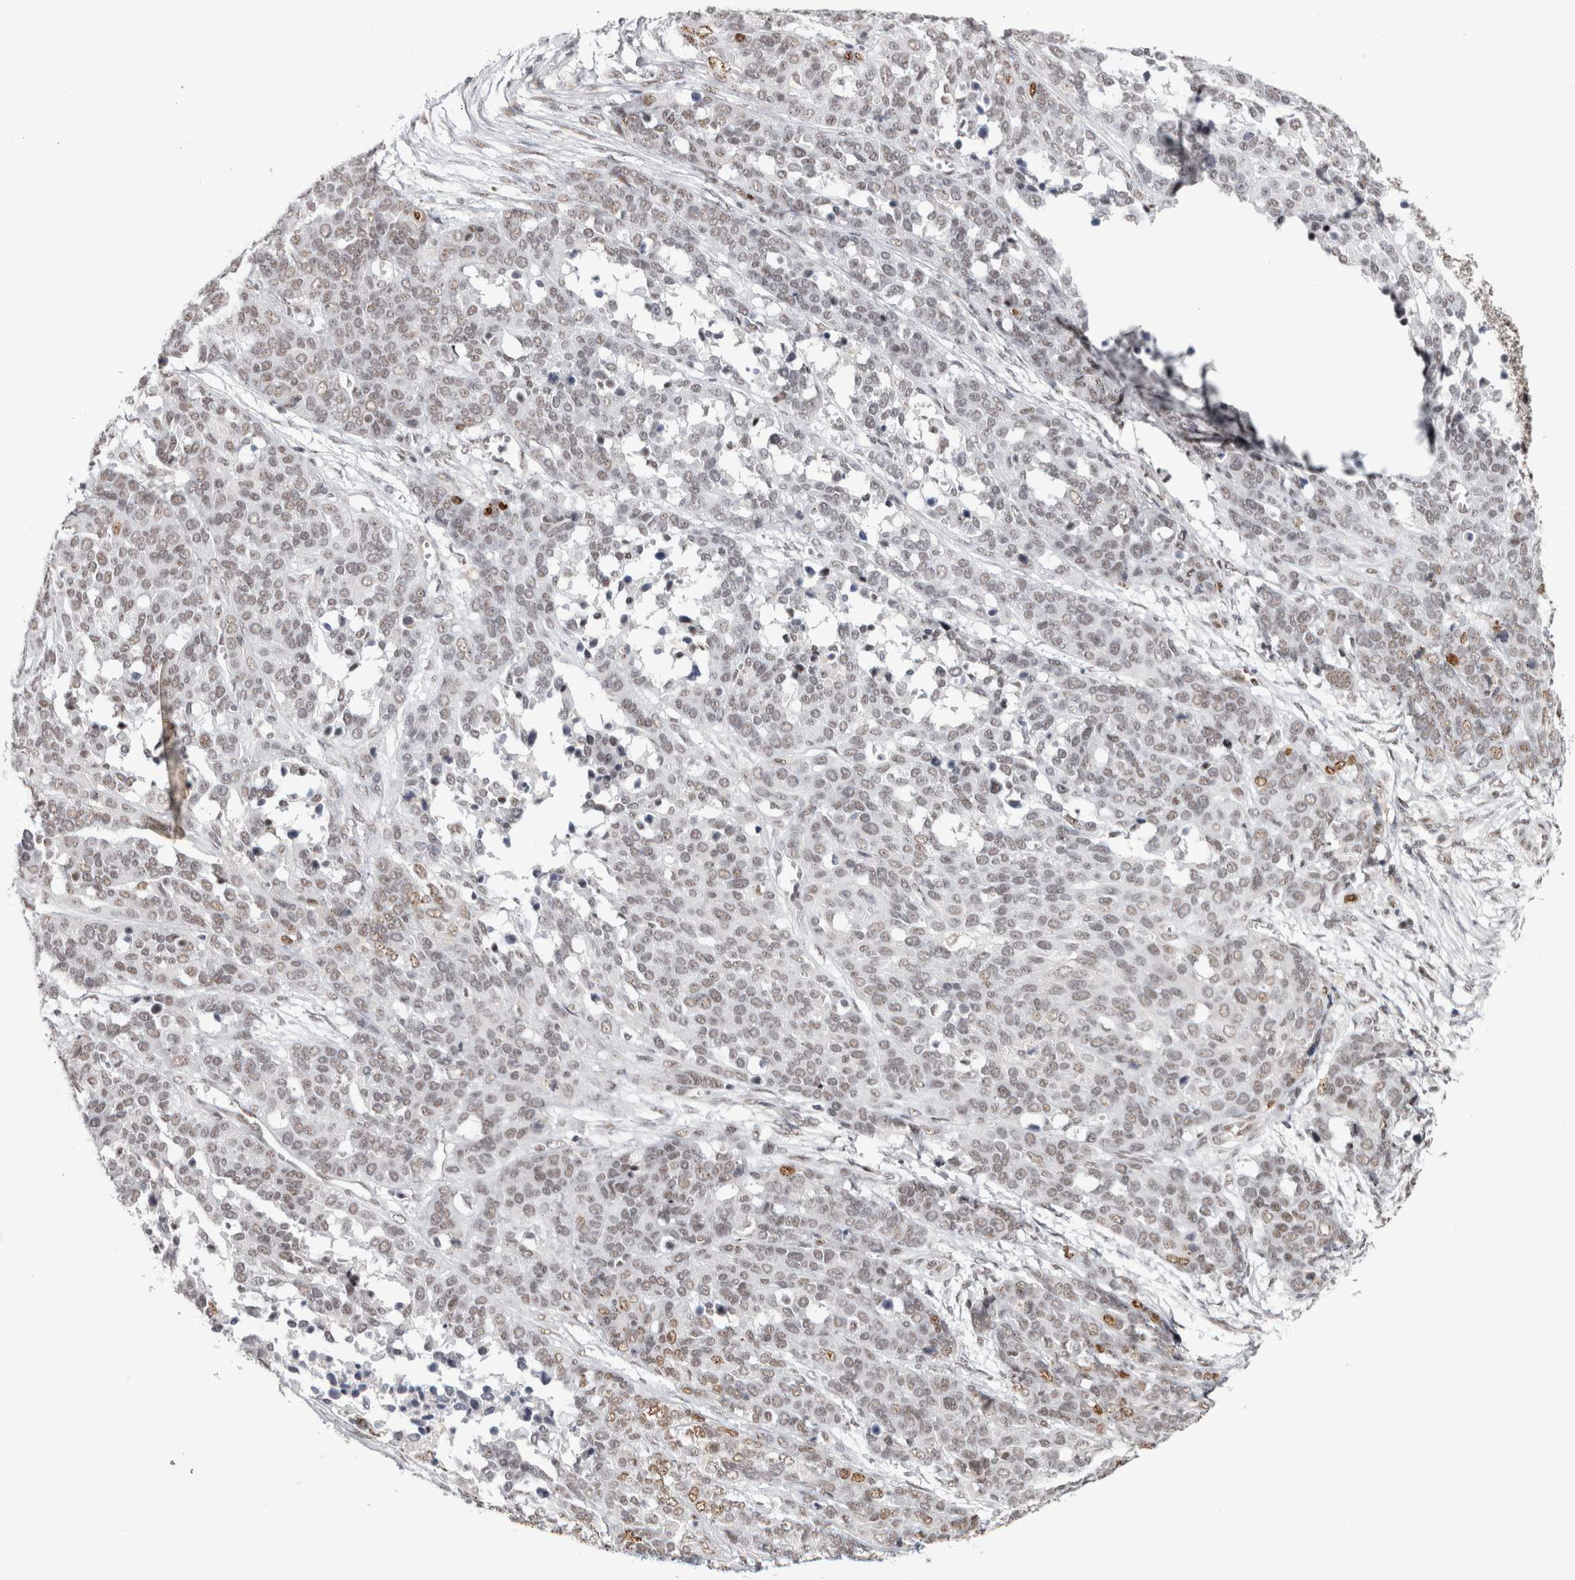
{"staining": {"intensity": "weak", "quantity": ">75%", "location": "nuclear"}, "tissue": "ovarian cancer", "cell_type": "Tumor cells", "image_type": "cancer", "snomed": [{"axis": "morphology", "description": "Cystadenocarcinoma, serous, NOS"}, {"axis": "topography", "description": "Ovary"}], "caption": "Immunohistochemical staining of human serous cystadenocarcinoma (ovarian) exhibits low levels of weak nuclear protein staining in approximately >75% of tumor cells.", "gene": "MKNK1", "patient": {"sex": "female", "age": 44}}